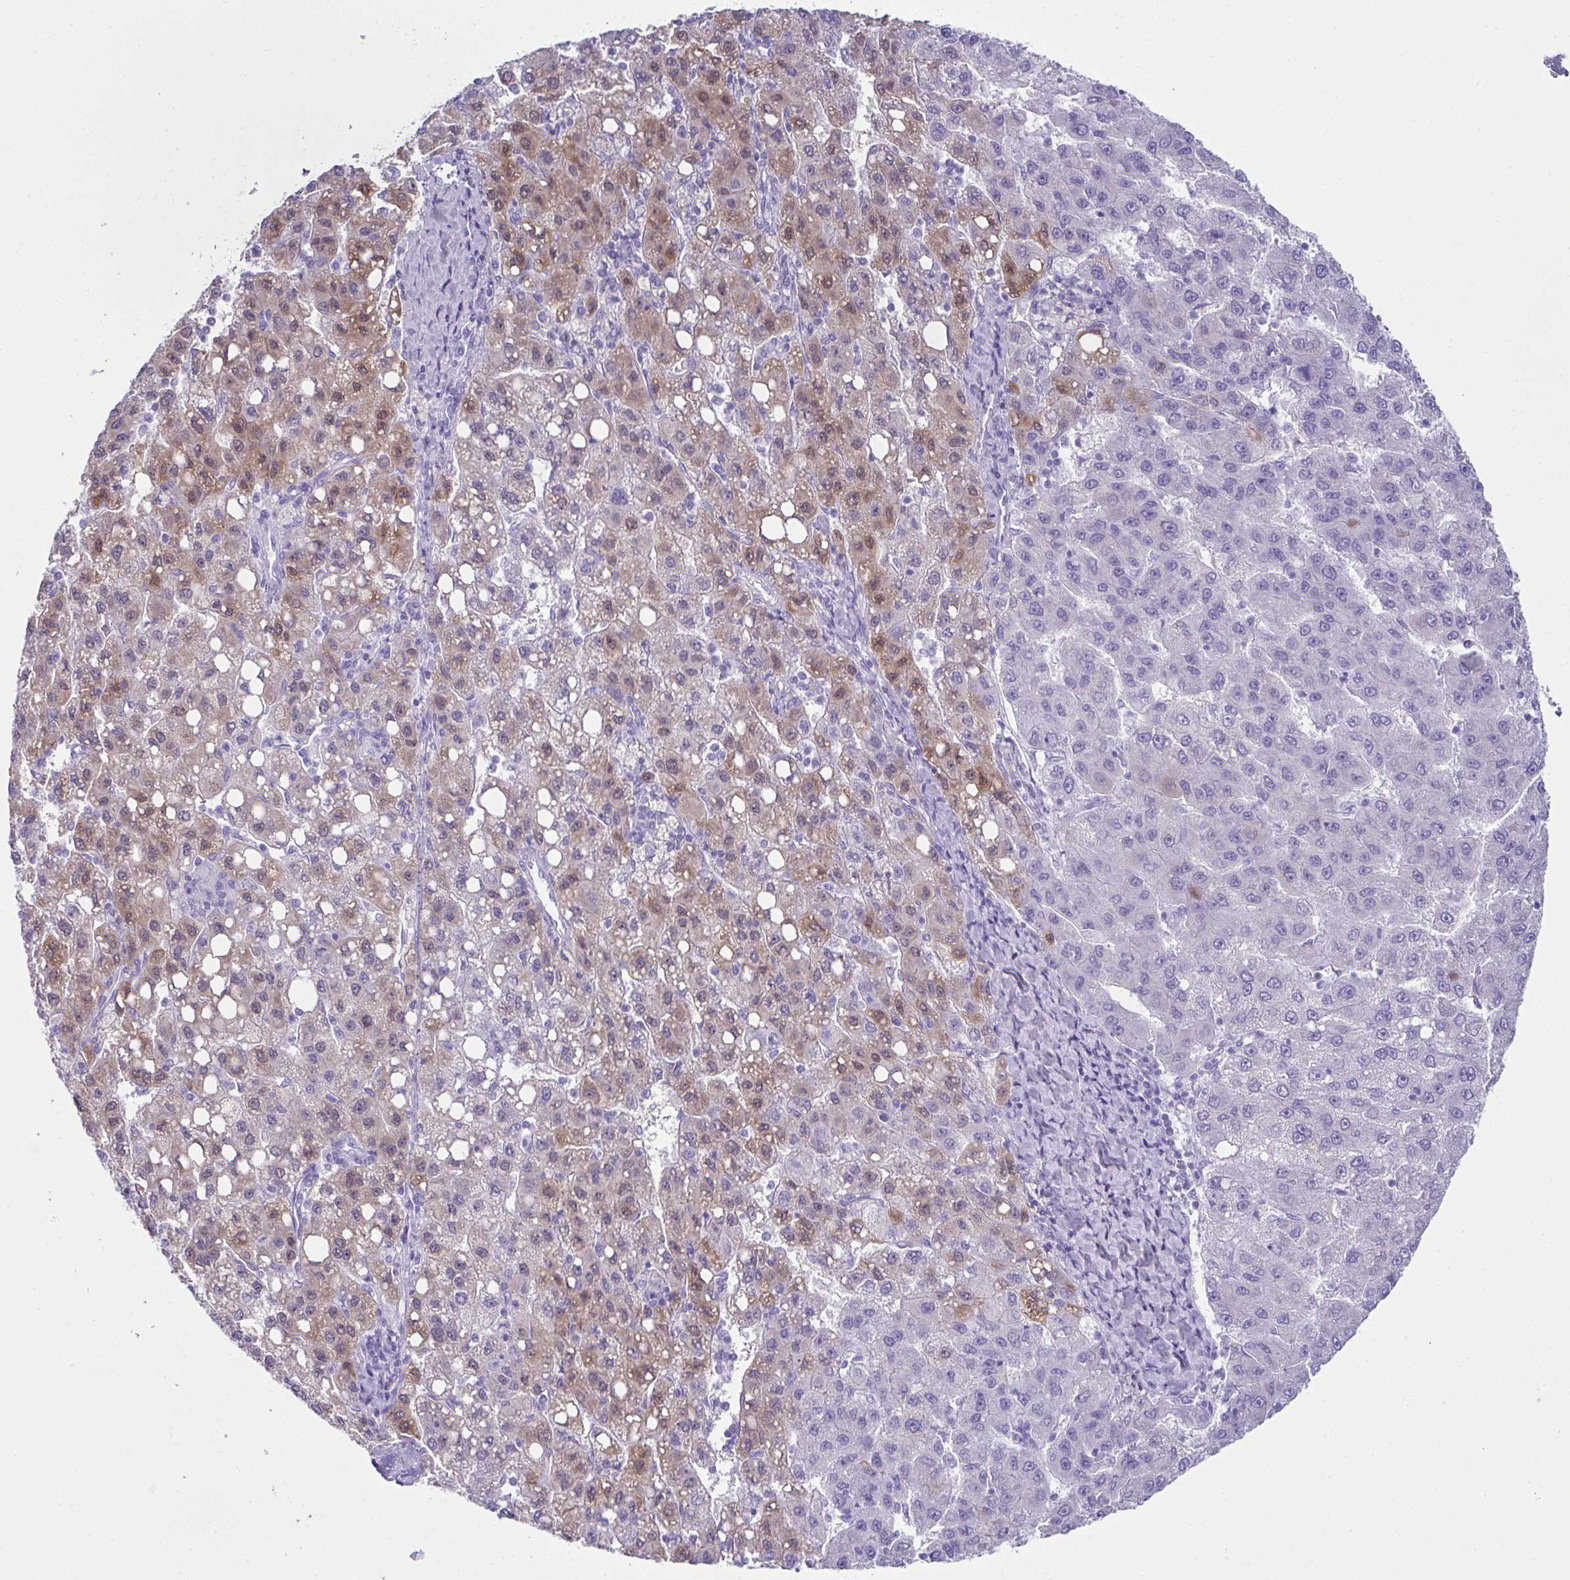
{"staining": {"intensity": "weak", "quantity": "25%-75%", "location": "cytoplasmic/membranous,nuclear"}, "tissue": "liver cancer", "cell_type": "Tumor cells", "image_type": "cancer", "snomed": [{"axis": "morphology", "description": "Carcinoma, Hepatocellular, NOS"}, {"axis": "topography", "description": "Liver"}], "caption": "Human liver cancer stained with a brown dye demonstrates weak cytoplasmic/membranous and nuclear positive positivity in about 25%-75% of tumor cells.", "gene": "LGALS4", "patient": {"sex": "female", "age": 82}}